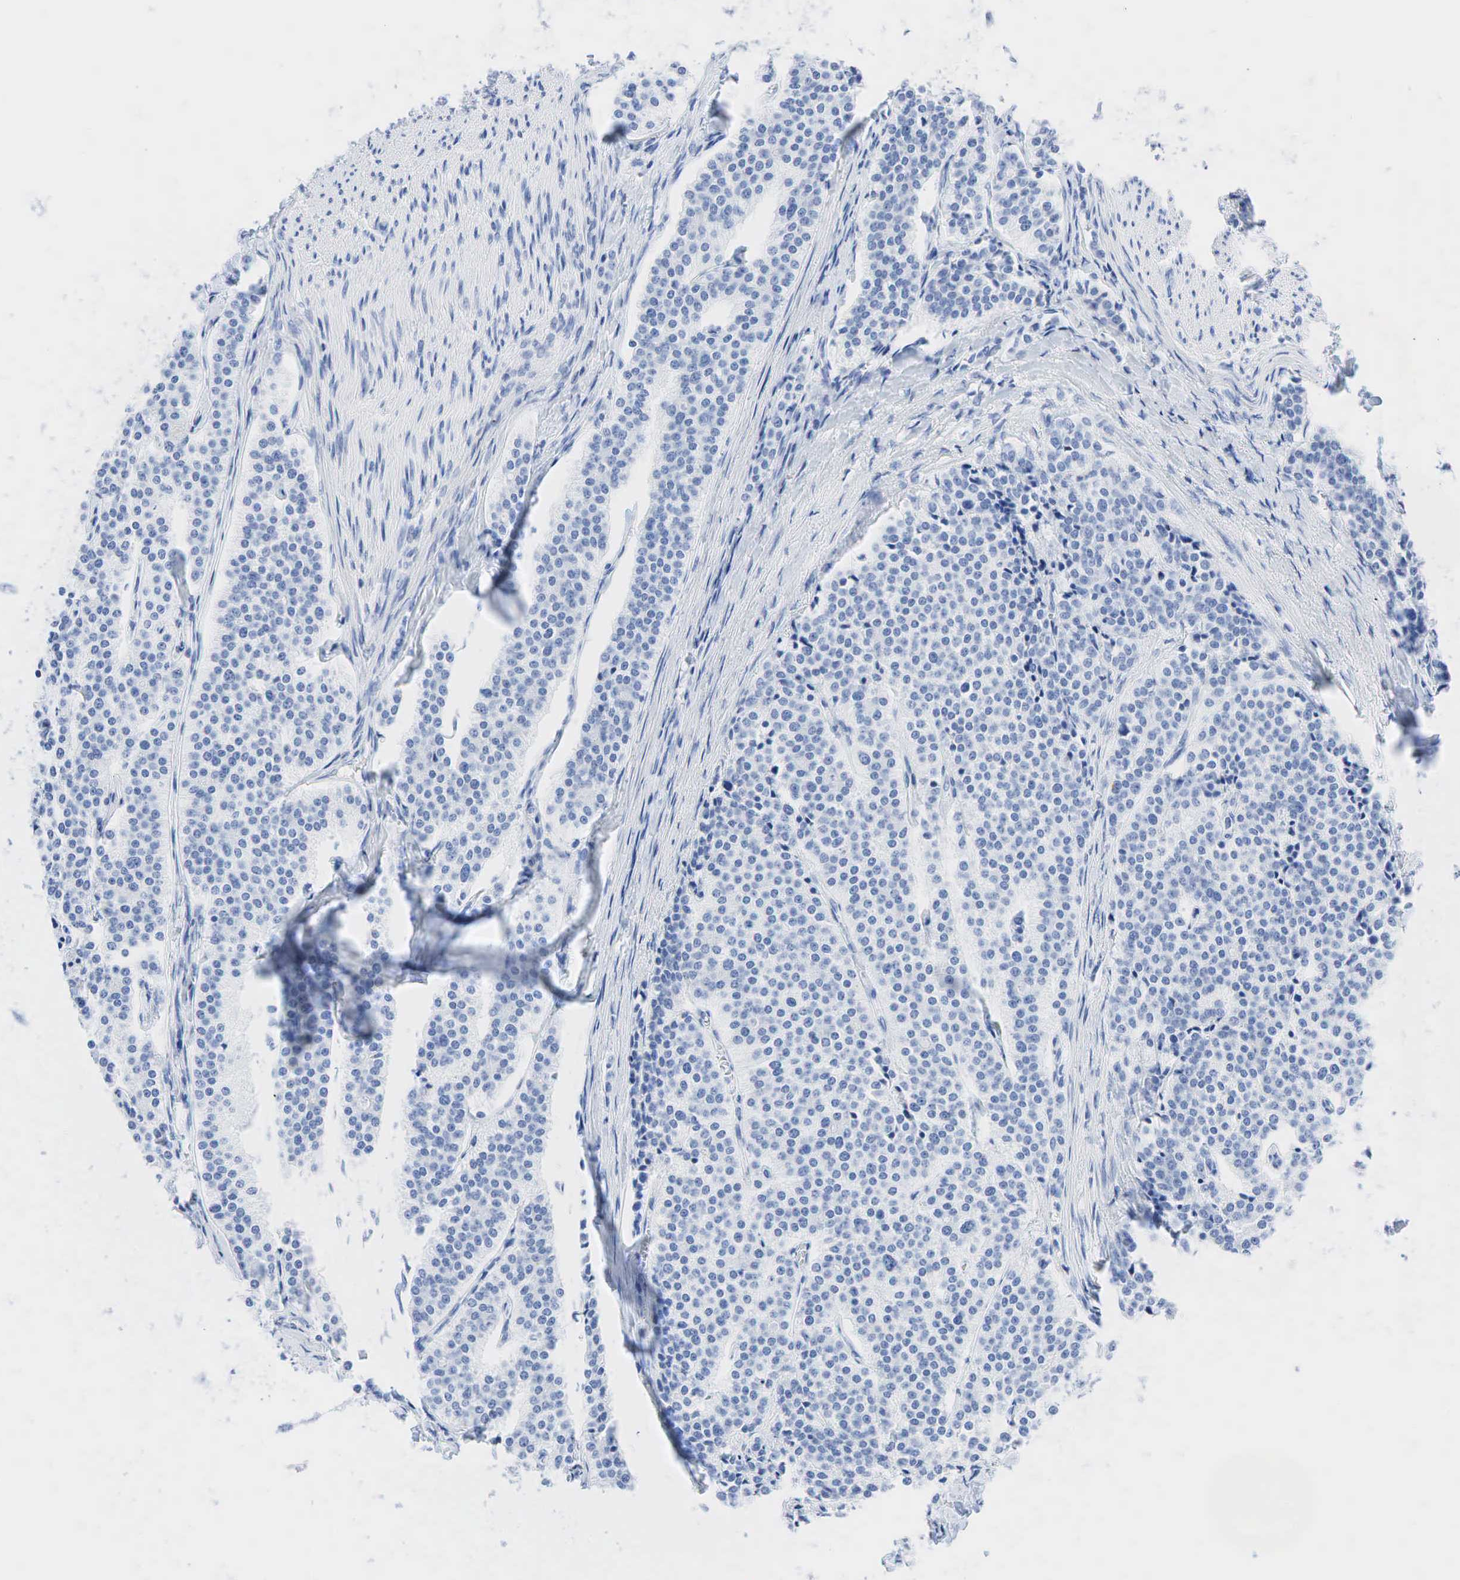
{"staining": {"intensity": "weak", "quantity": "<25%", "location": "nuclear"}, "tissue": "carcinoid", "cell_type": "Tumor cells", "image_type": "cancer", "snomed": [{"axis": "morphology", "description": "Carcinoid, malignant, NOS"}, {"axis": "topography", "description": "Small intestine"}], "caption": "High magnification brightfield microscopy of carcinoid stained with DAB (brown) and counterstained with hematoxylin (blue): tumor cells show no significant staining.", "gene": "INHA", "patient": {"sex": "male", "age": 63}}